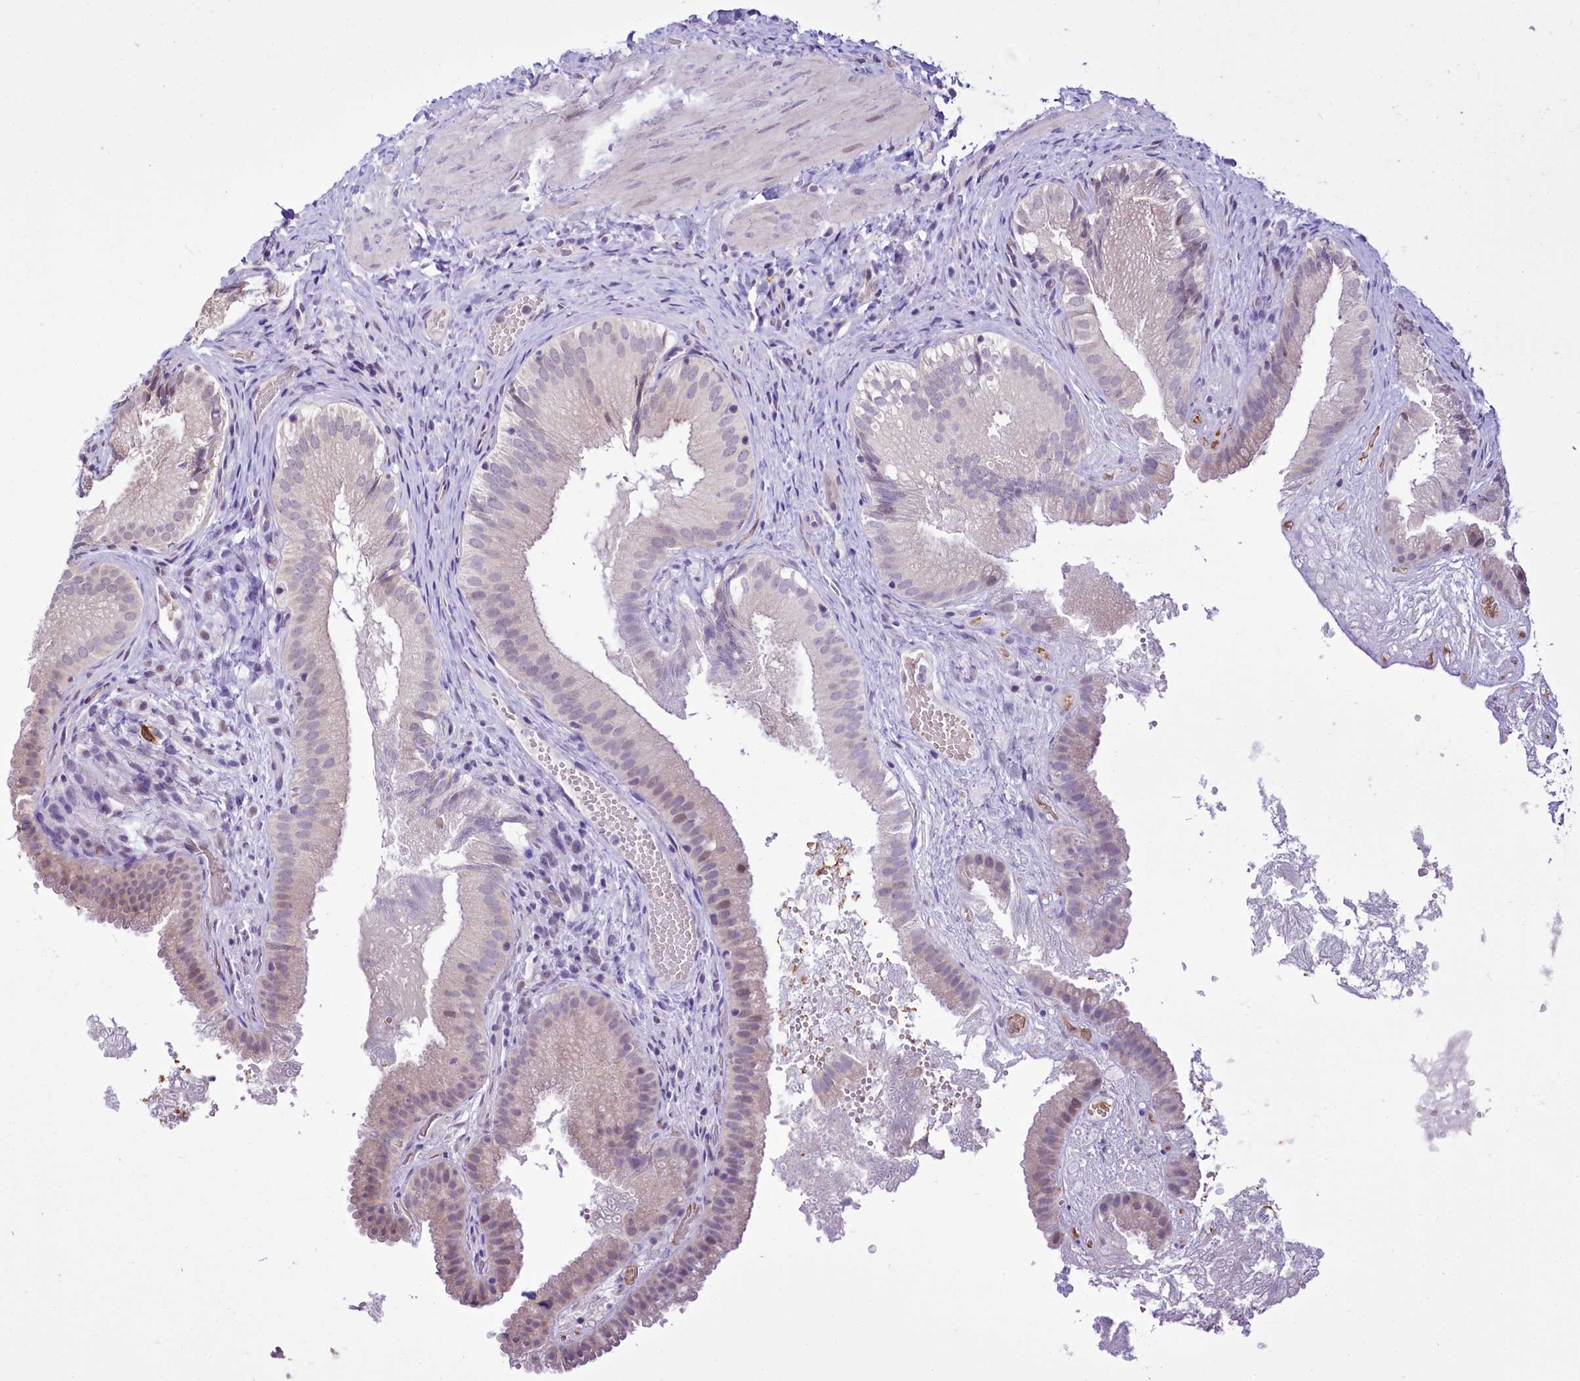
{"staining": {"intensity": "negative", "quantity": "none", "location": "none"}, "tissue": "gallbladder", "cell_type": "Glandular cells", "image_type": "normal", "snomed": [{"axis": "morphology", "description": "Normal tissue, NOS"}, {"axis": "topography", "description": "Gallbladder"}], "caption": "Immunohistochemistry histopathology image of benign gallbladder: gallbladder stained with DAB (3,3'-diaminobenzidine) displays no significant protein positivity in glandular cells. (Stains: DAB immunohistochemistry (IHC) with hematoxylin counter stain, Microscopy: brightfield microscopy at high magnification).", "gene": "BANK1", "patient": {"sex": "female", "age": 30}}